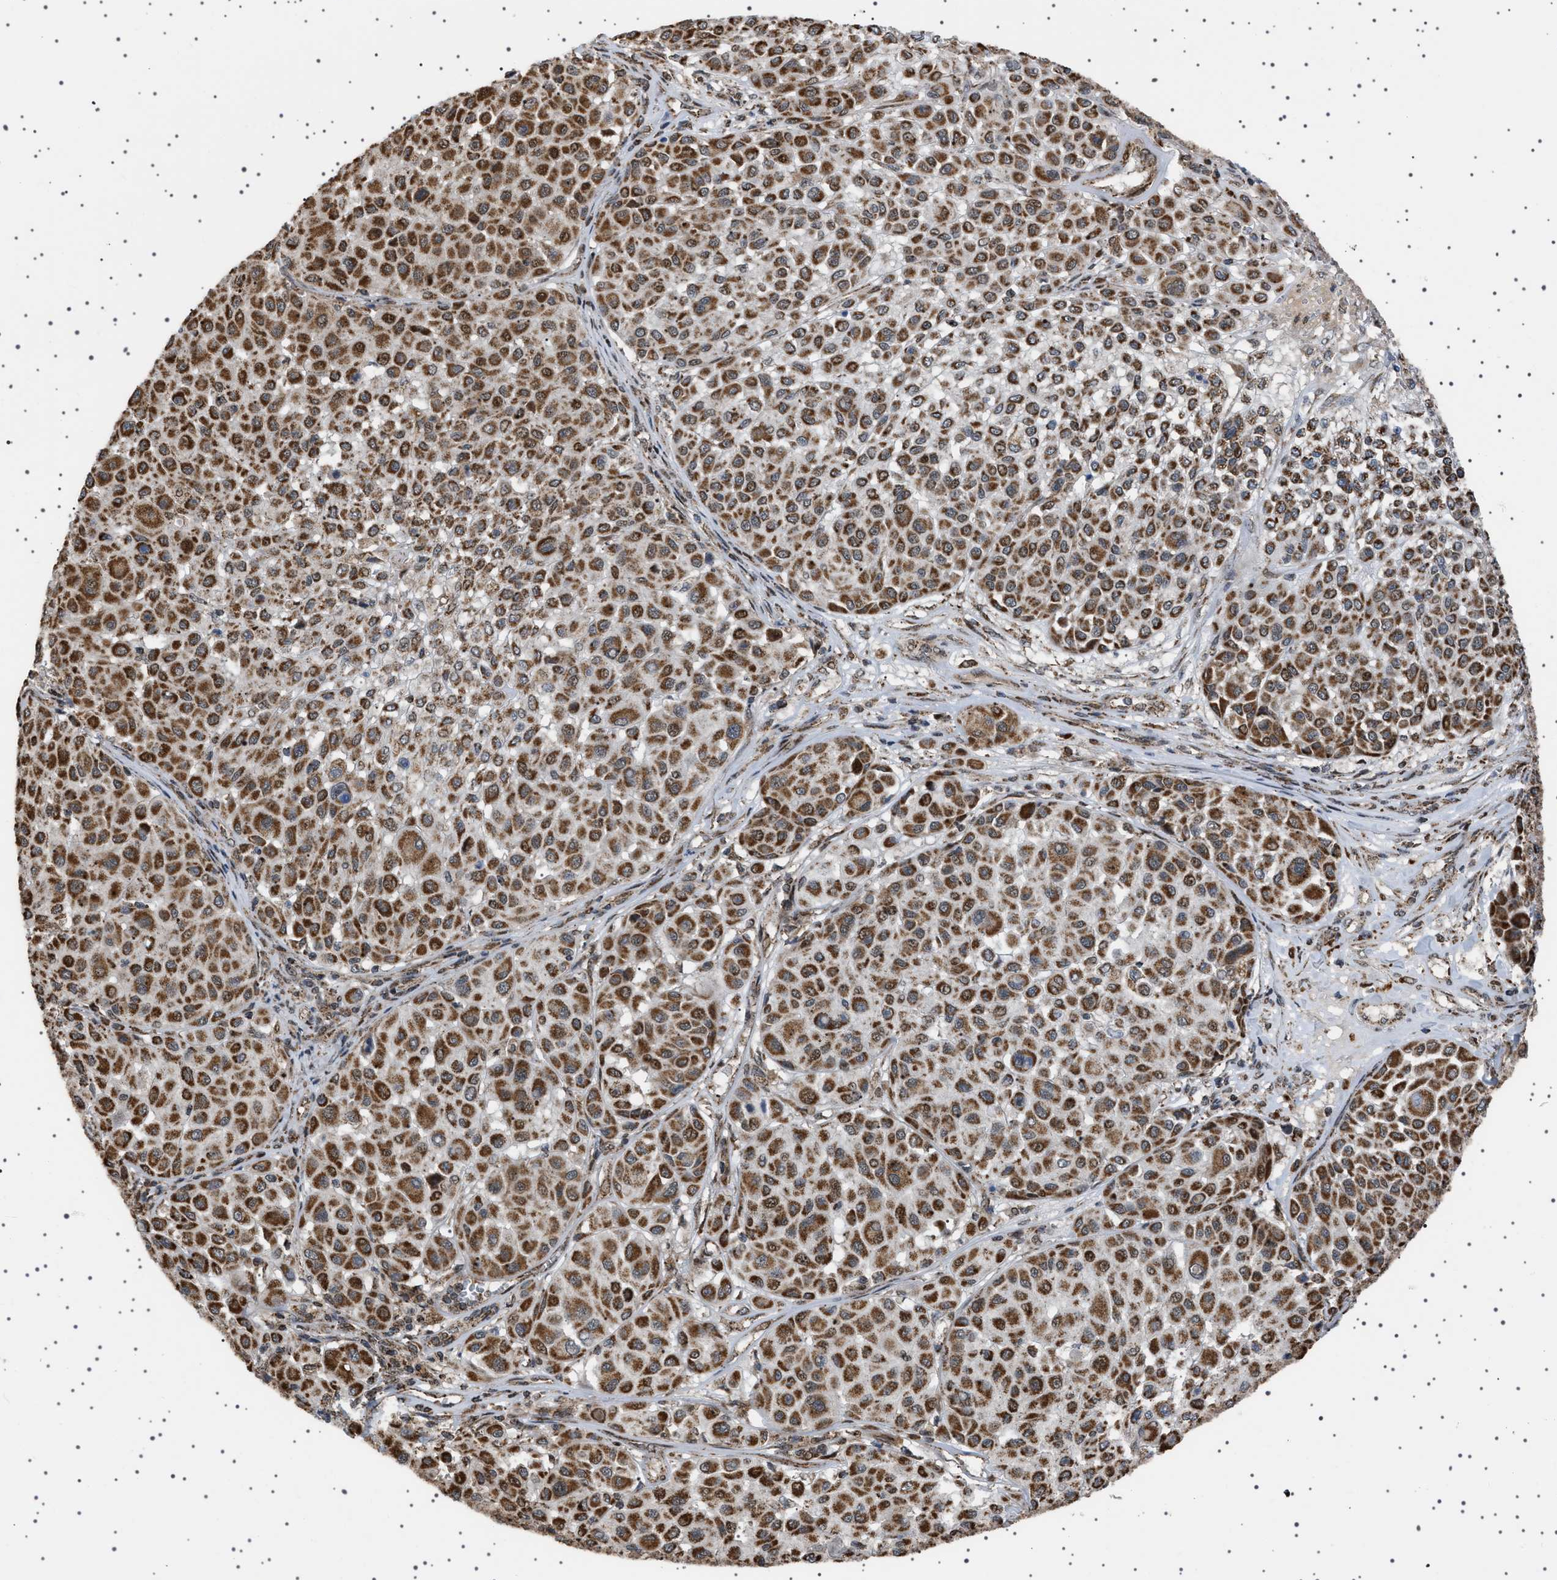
{"staining": {"intensity": "strong", "quantity": ">75%", "location": "cytoplasmic/membranous"}, "tissue": "melanoma", "cell_type": "Tumor cells", "image_type": "cancer", "snomed": [{"axis": "morphology", "description": "Malignant melanoma, Metastatic site"}, {"axis": "topography", "description": "Soft tissue"}], "caption": "Tumor cells reveal high levels of strong cytoplasmic/membranous expression in about >75% of cells in malignant melanoma (metastatic site).", "gene": "MELK", "patient": {"sex": "male", "age": 41}}